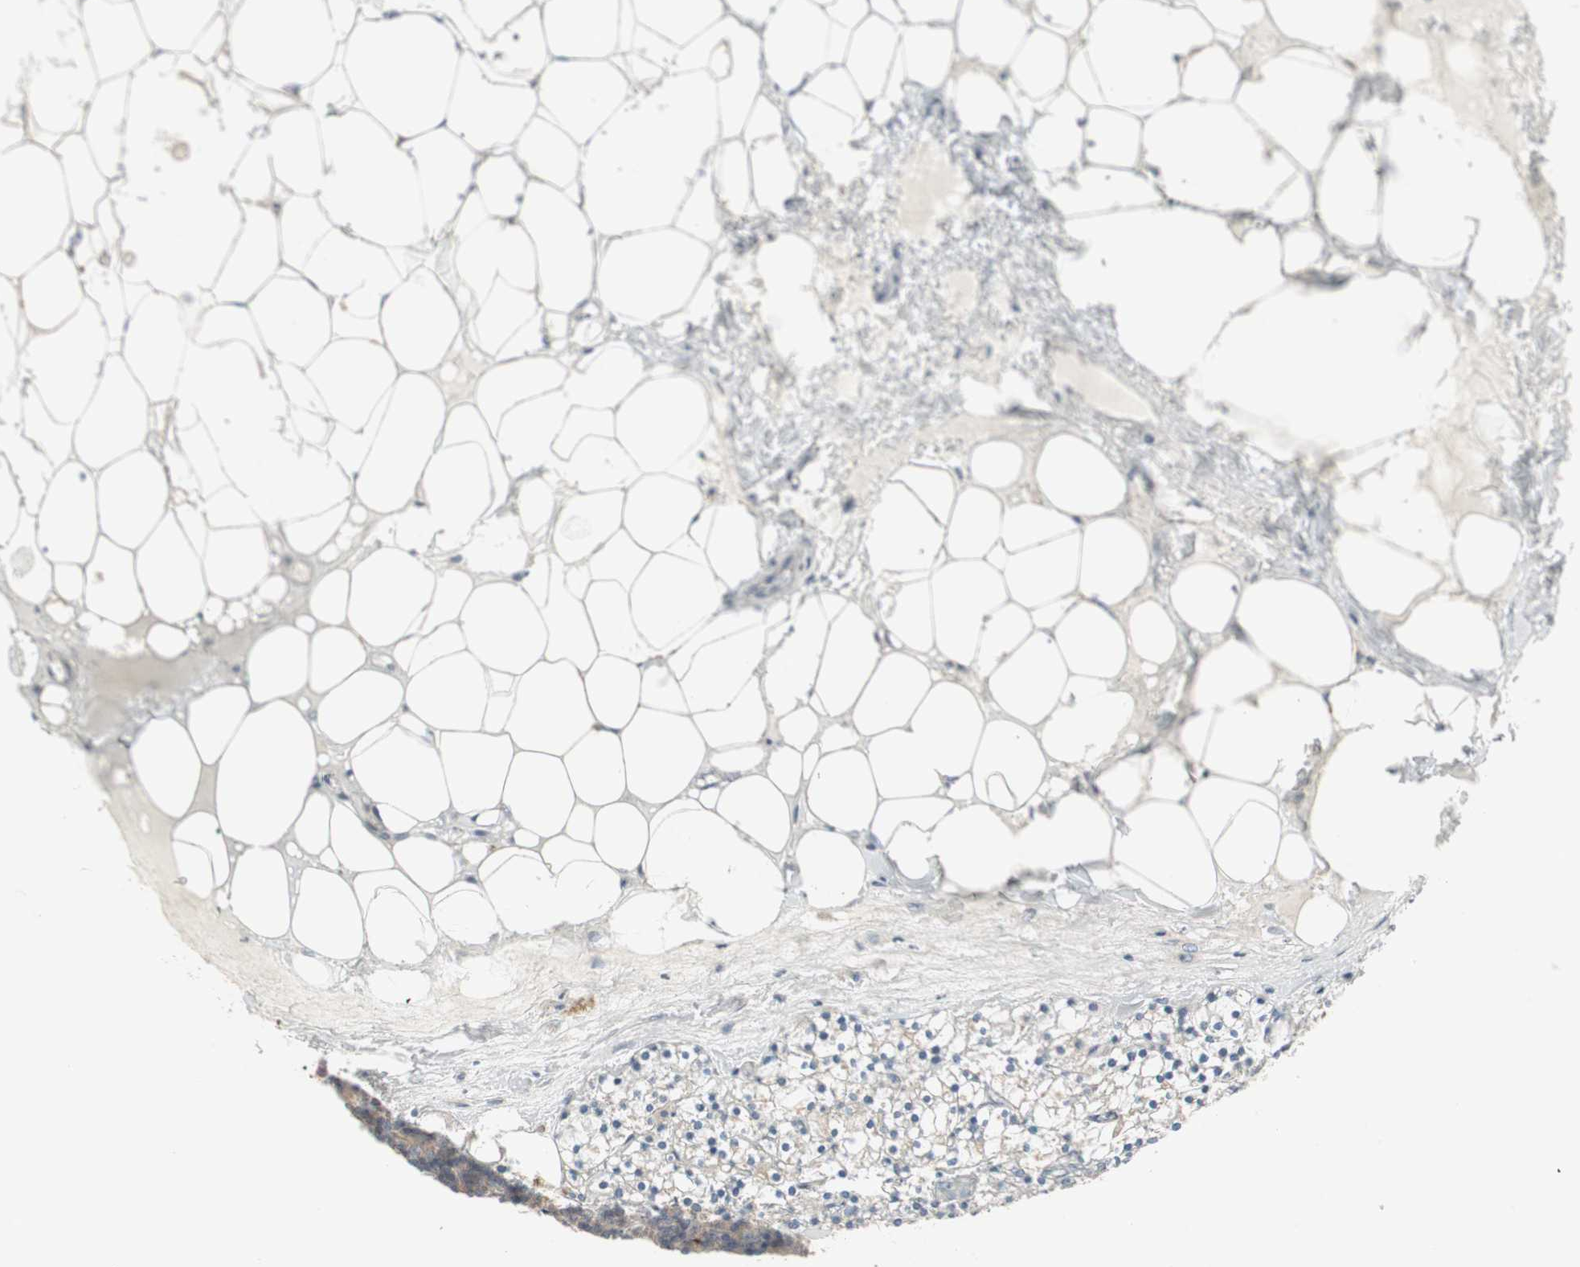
{"staining": {"intensity": "weak", "quantity": "25%-75%", "location": "cytoplasmic/membranous"}, "tissue": "parathyroid gland", "cell_type": "Glandular cells", "image_type": "normal", "snomed": [{"axis": "morphology", "description": "Normal tissue, NOS"}, {"axis": "topography", "description": "Parathyroid gland"}], "caption": "Immunohistochemical staining of unremarkable parathyroid gland displays low levels of weak cytoplasmic/membranous expression in about 25%-75% of glandular cells. The staining is performed using DAB brown chromogen to label protein expression. The nuclei are counter-stained blue using hematoxylin.", "gene": "ZFP36", "patient": {"sex": "female", "age": 63}}